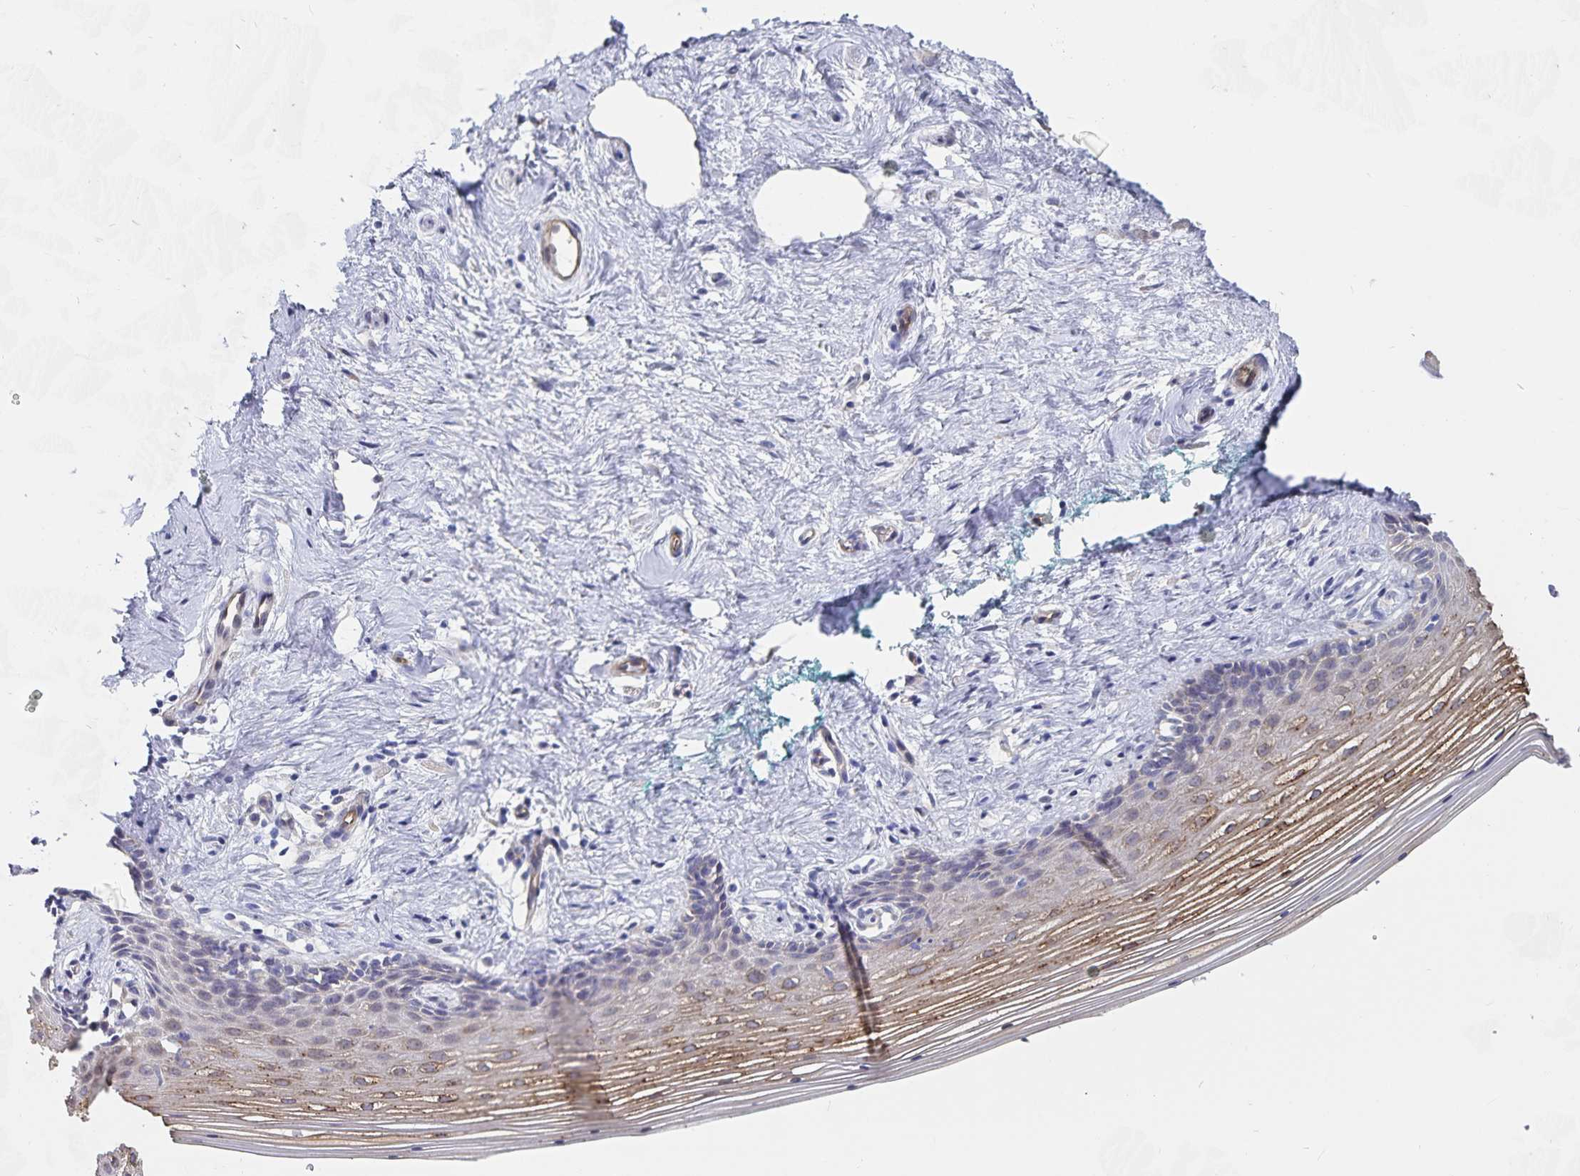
{"staining": {"intensity": "moderate", "quantity": "25%-75%", "location": "cytoplasmic/membranous"}, "tissue": "vagina", "cell_type": "Squamous epithelial cells", "image_type": "normal", "snomed": [{"axis": "morphology", "description": "Normal tissue, NOS"}, {"axis": "topography", "description": "Vagina"}], "caption": "The histopathology image displays a brown stain indicating the presence of a protein in the cytoplasmic/membranous of squamous epithelial cells in vagina. The protein of interest is shown in brown color, while the nuclei are stained blue.", "gene": "SSTR1", "patient": {"sex": "female", "age": 42}}